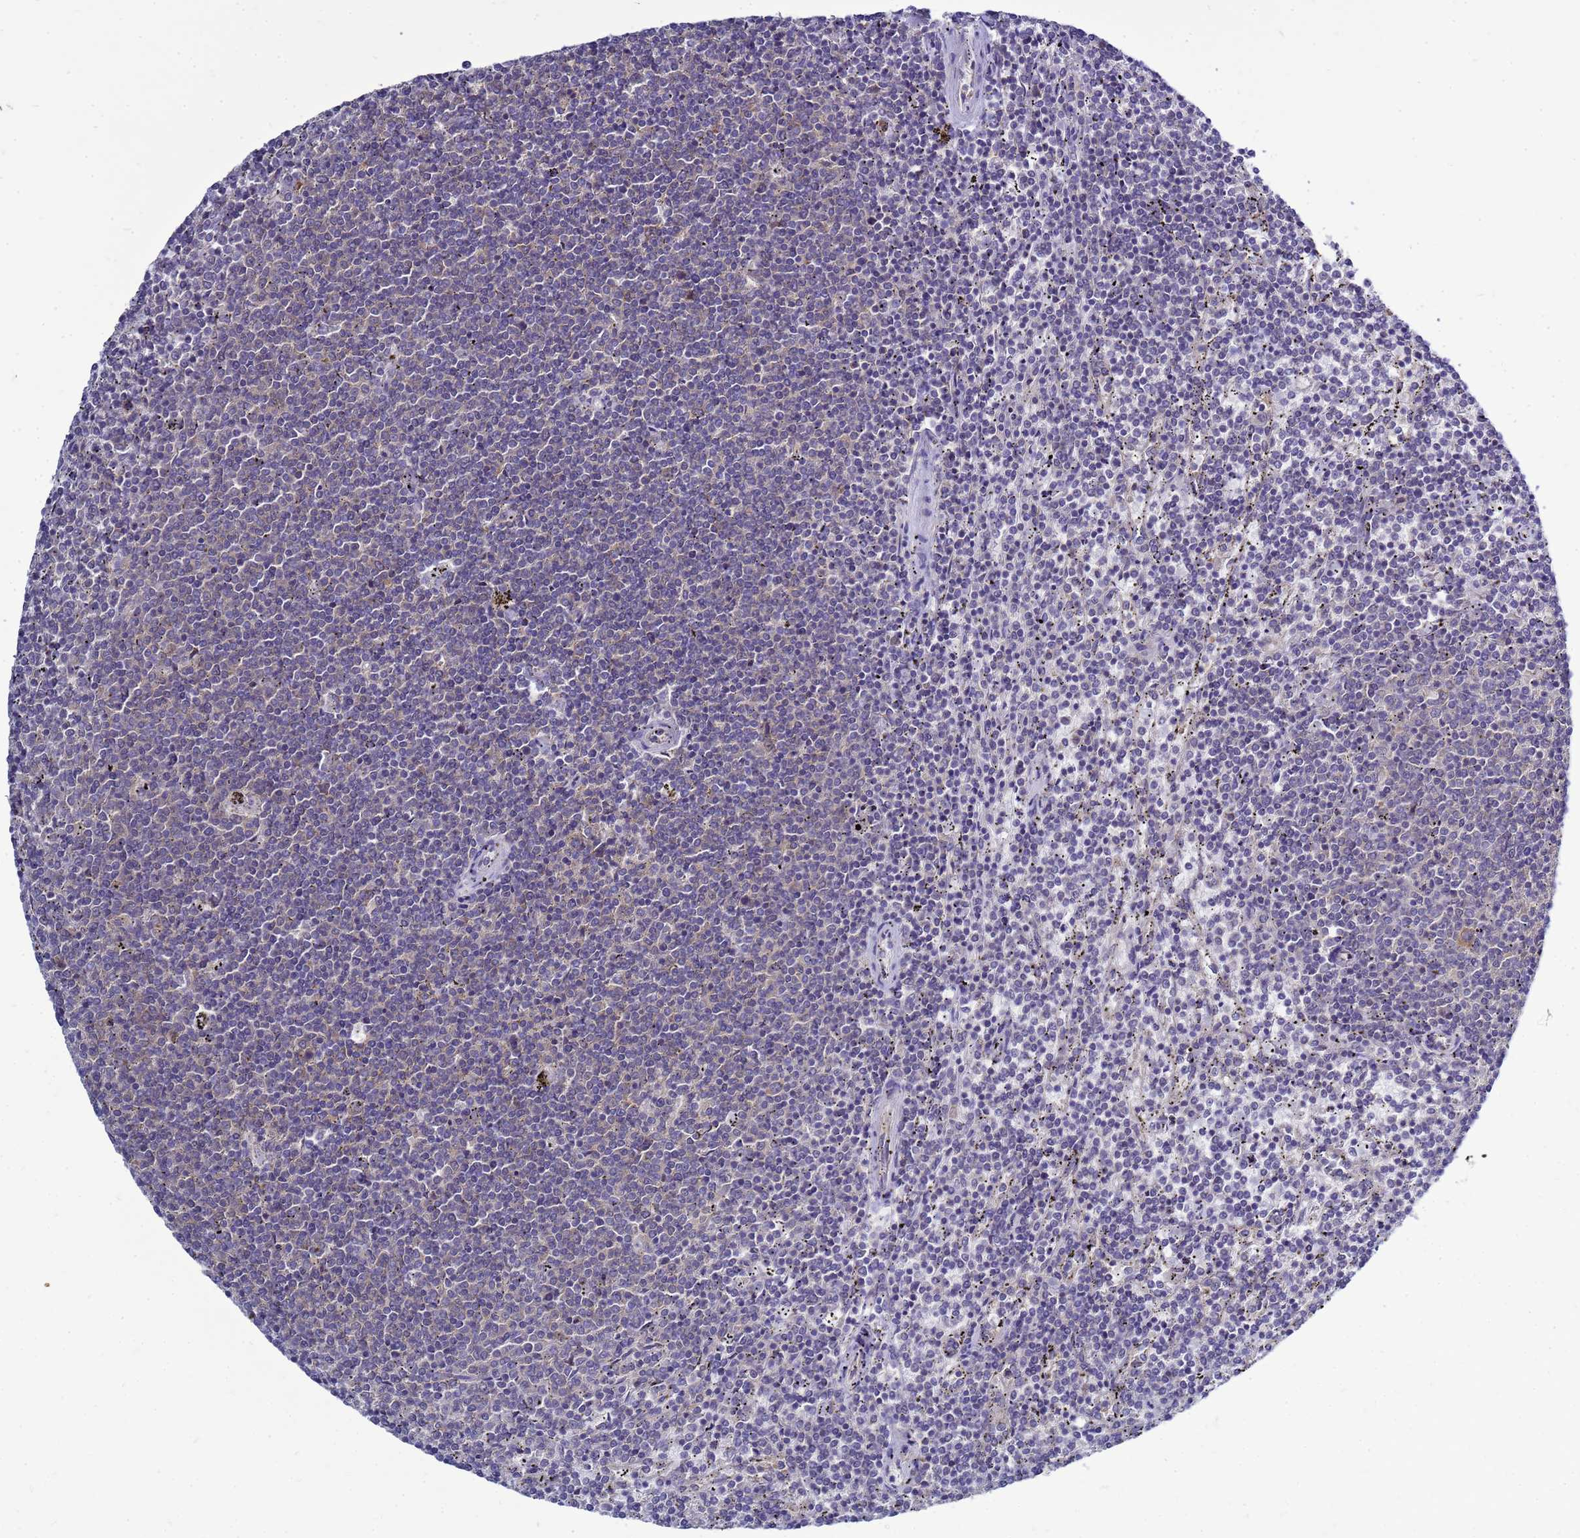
{"staining": {"intensity": "negative", "quantity": "none", "location": "none"}, "tissue": "lymphoma", "cell_type": "Tumor cells", "image_type": "cancer", "snomed": [{"axis": "morphology", "description": "Malignant lymphoma, non-Hodgkin's type, Low grade"}, {"axis": "topography", "description": "Spleen"}], "caption": "IHC of lymphoma shows no expression in tumor cells.", "gene": "MON1B", "patient": {"sex": "female", "age": 50}}